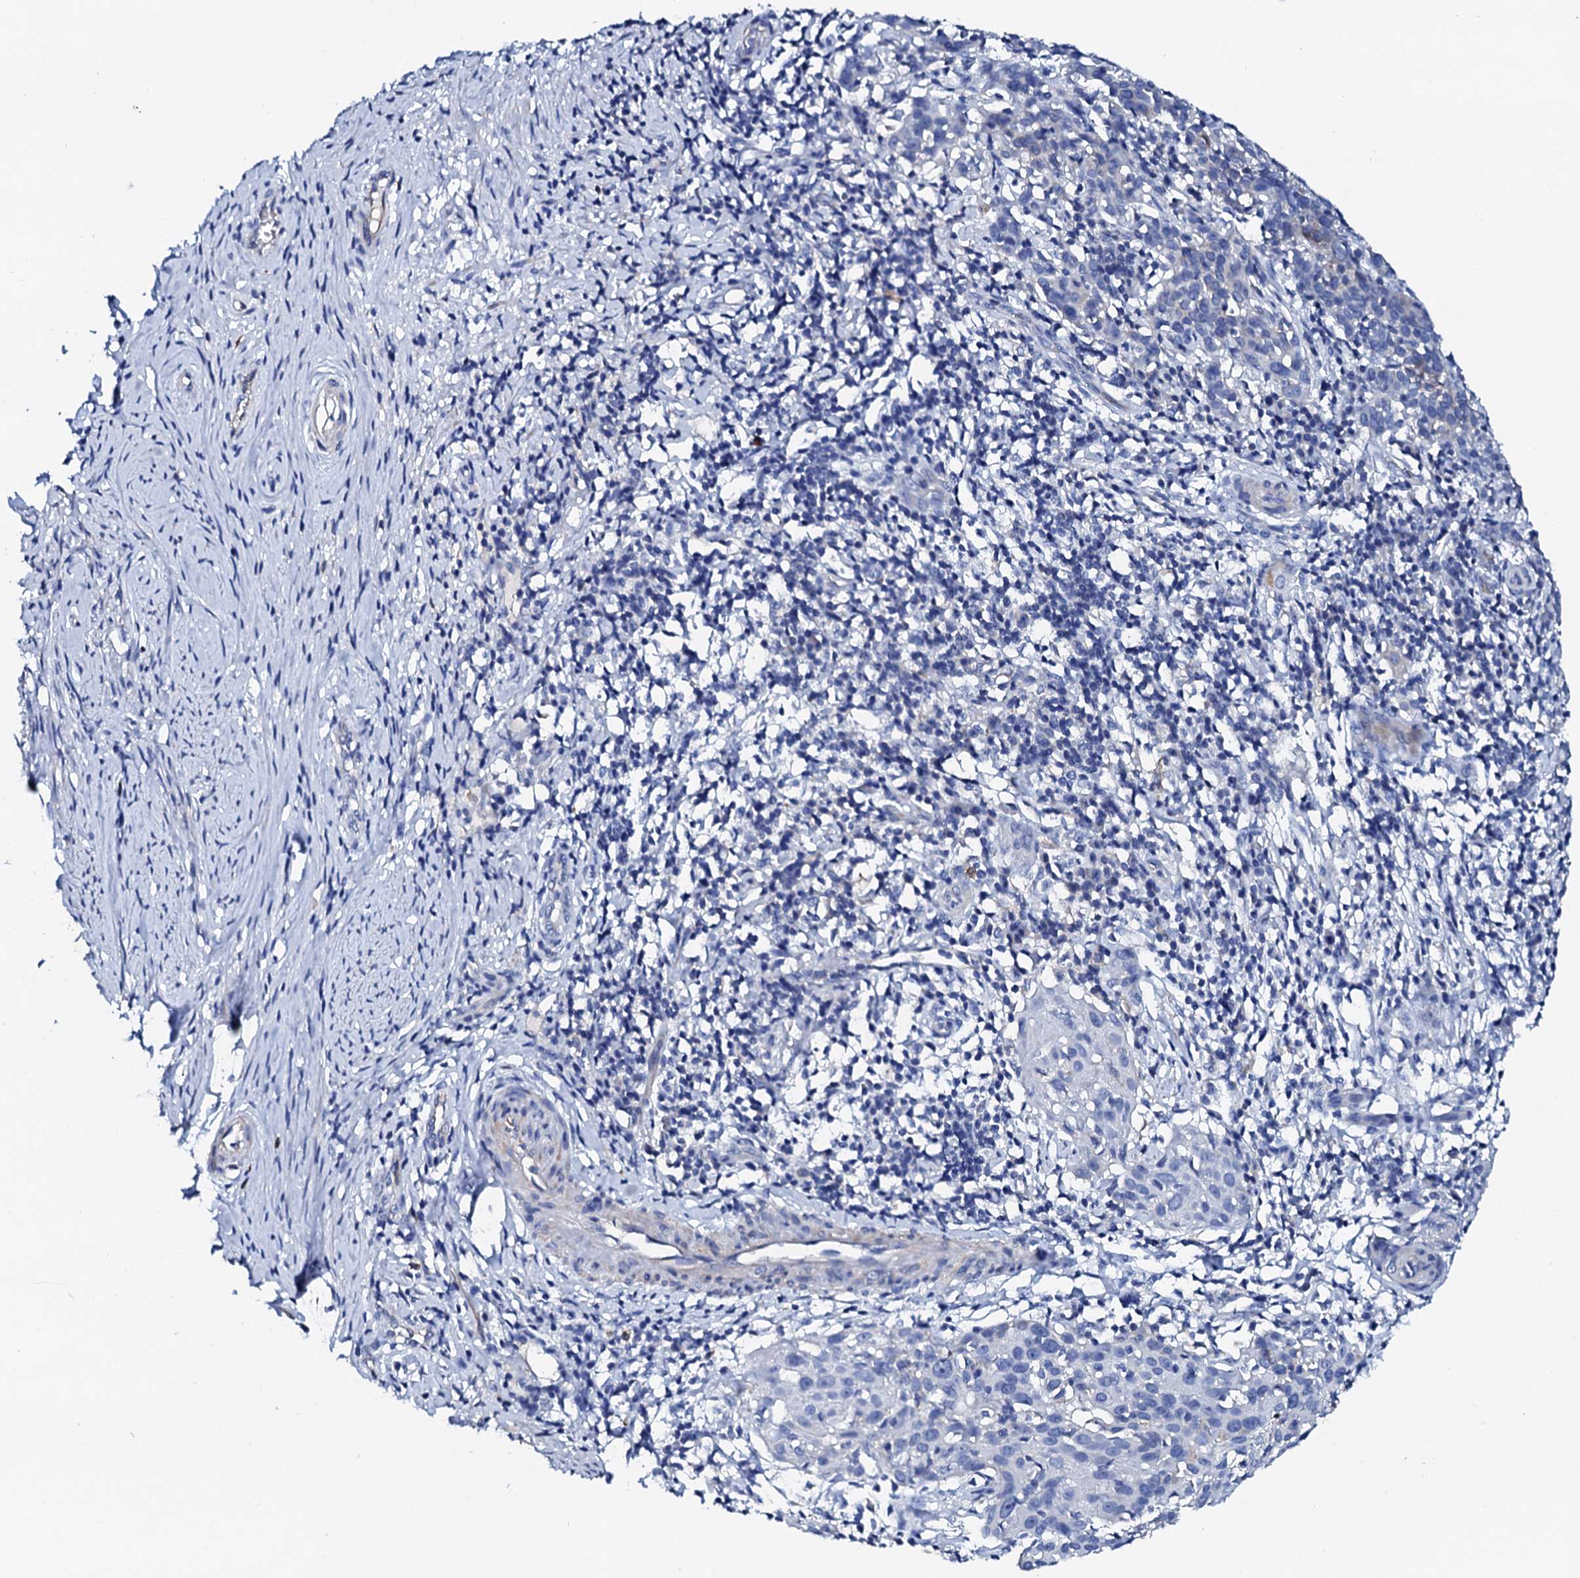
{"staining": {"intensity": "negative", "quantity": "none", "location": "none"}, "tissue": "cervical cancer", "cell_type": "Tumor cells", "image_type": "cancer", "snomed": [{"axis": "morphology", "description": "Squamous cell carcinoma, NOS"}, {"axis": "topography", "description": "Cervix"}], "caption": "This is a micrograph of immunohistochemistry (IHC) staining of cervical squamous cell carcinoma, which shows no expression in tumor cells.", "gene": "GLB1L3", "patient": {"sex": "female", "age": 50}}